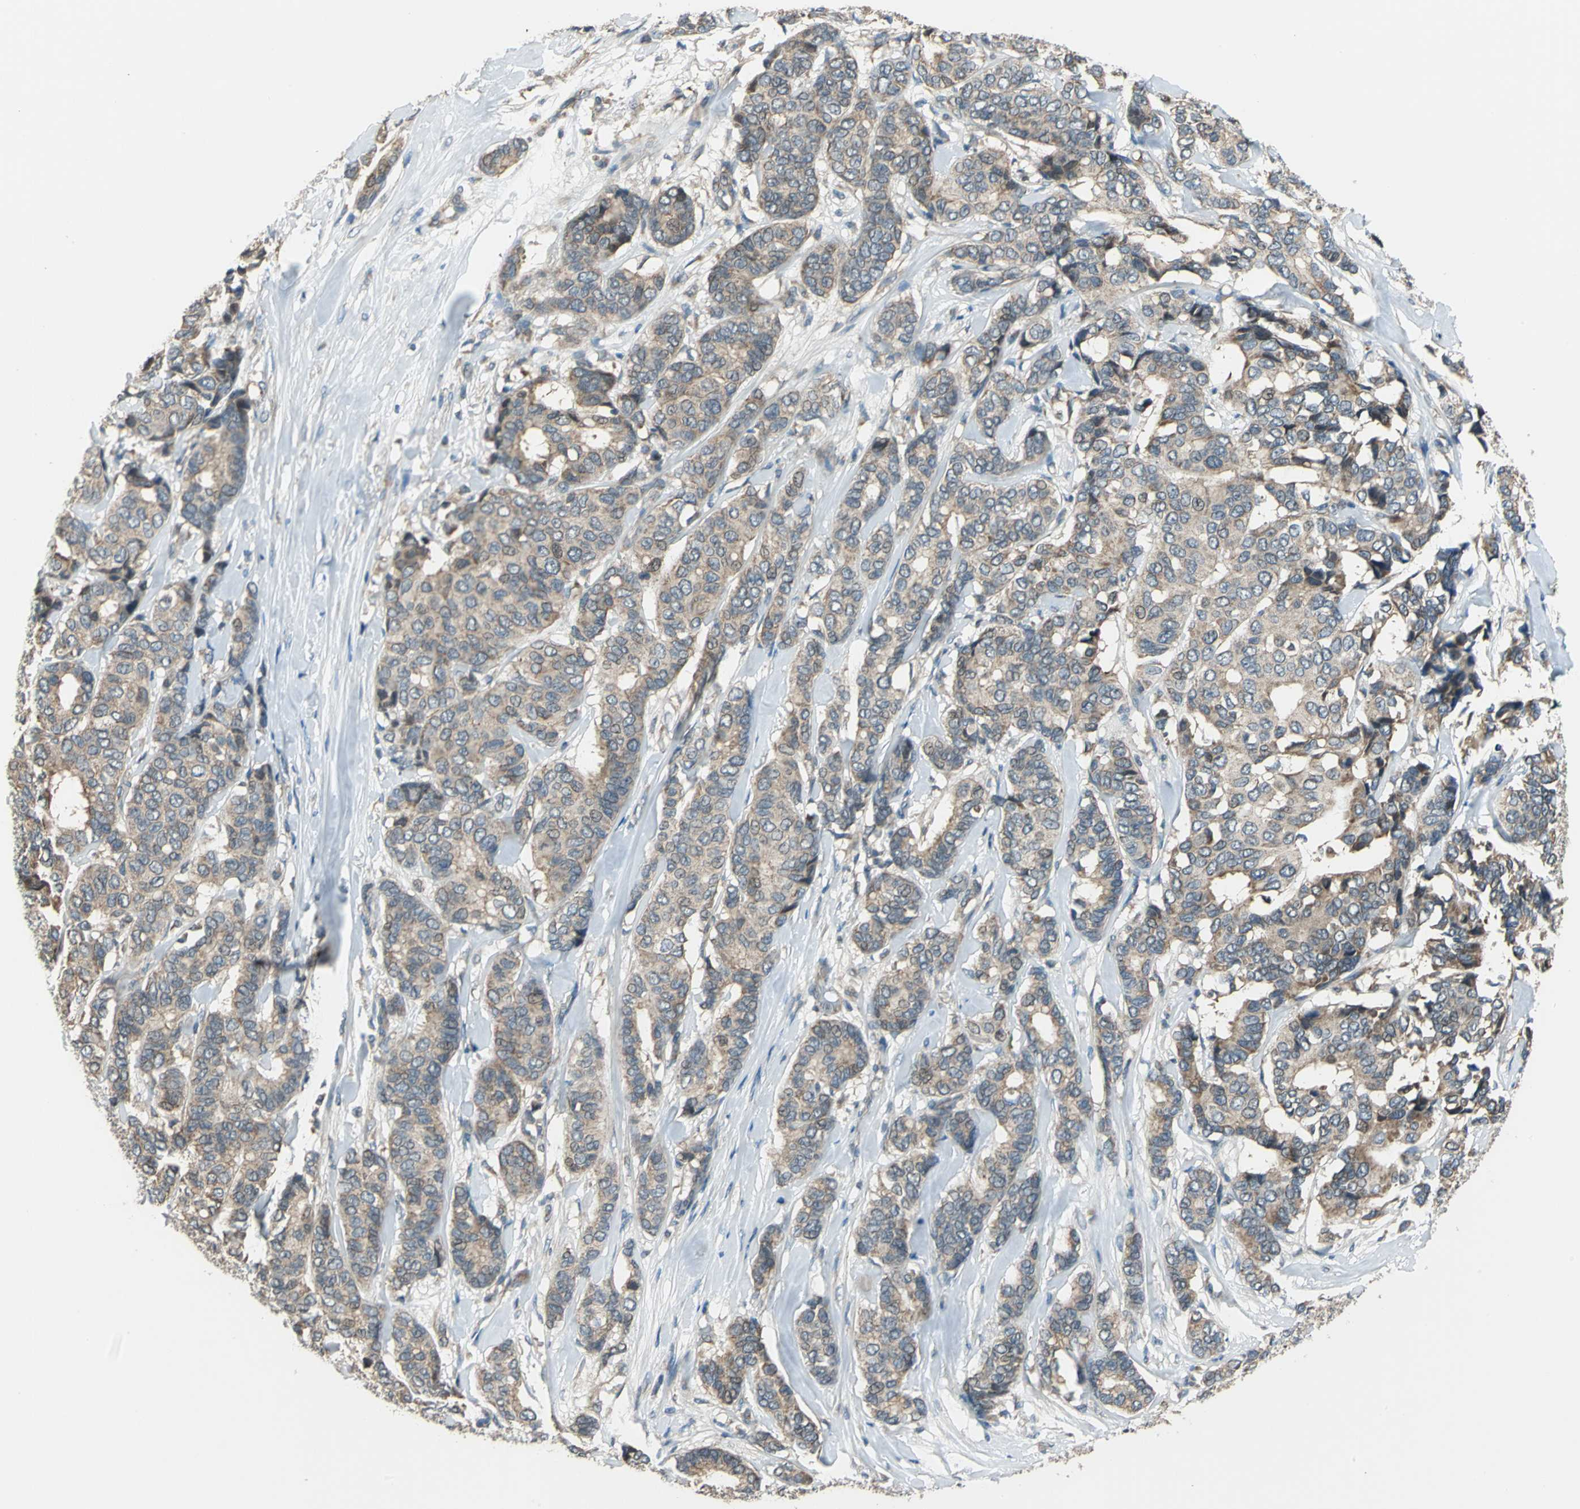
{"staining": {"intensity": "moderate", "quantity": ">75%", "location": "cytoplasmic/membranous"}, "tissue": "breast cancer", "cell_type": "Tumor cells", "image_type": "cancer", "snomed": [{"axis": "morphology", "description": "Duct carcinoma"}, {"axis": "topography", "description": "Breast"}], "caption": "This is a histology image of immunohistochemistry staining of breast cancer (invasive ductal carcinoma), which shows moderate expression in the cytoplasmic/membranous of tumor cells.", "gene": "TRAK1", "patient": {"sex": "female", "age": 87}}